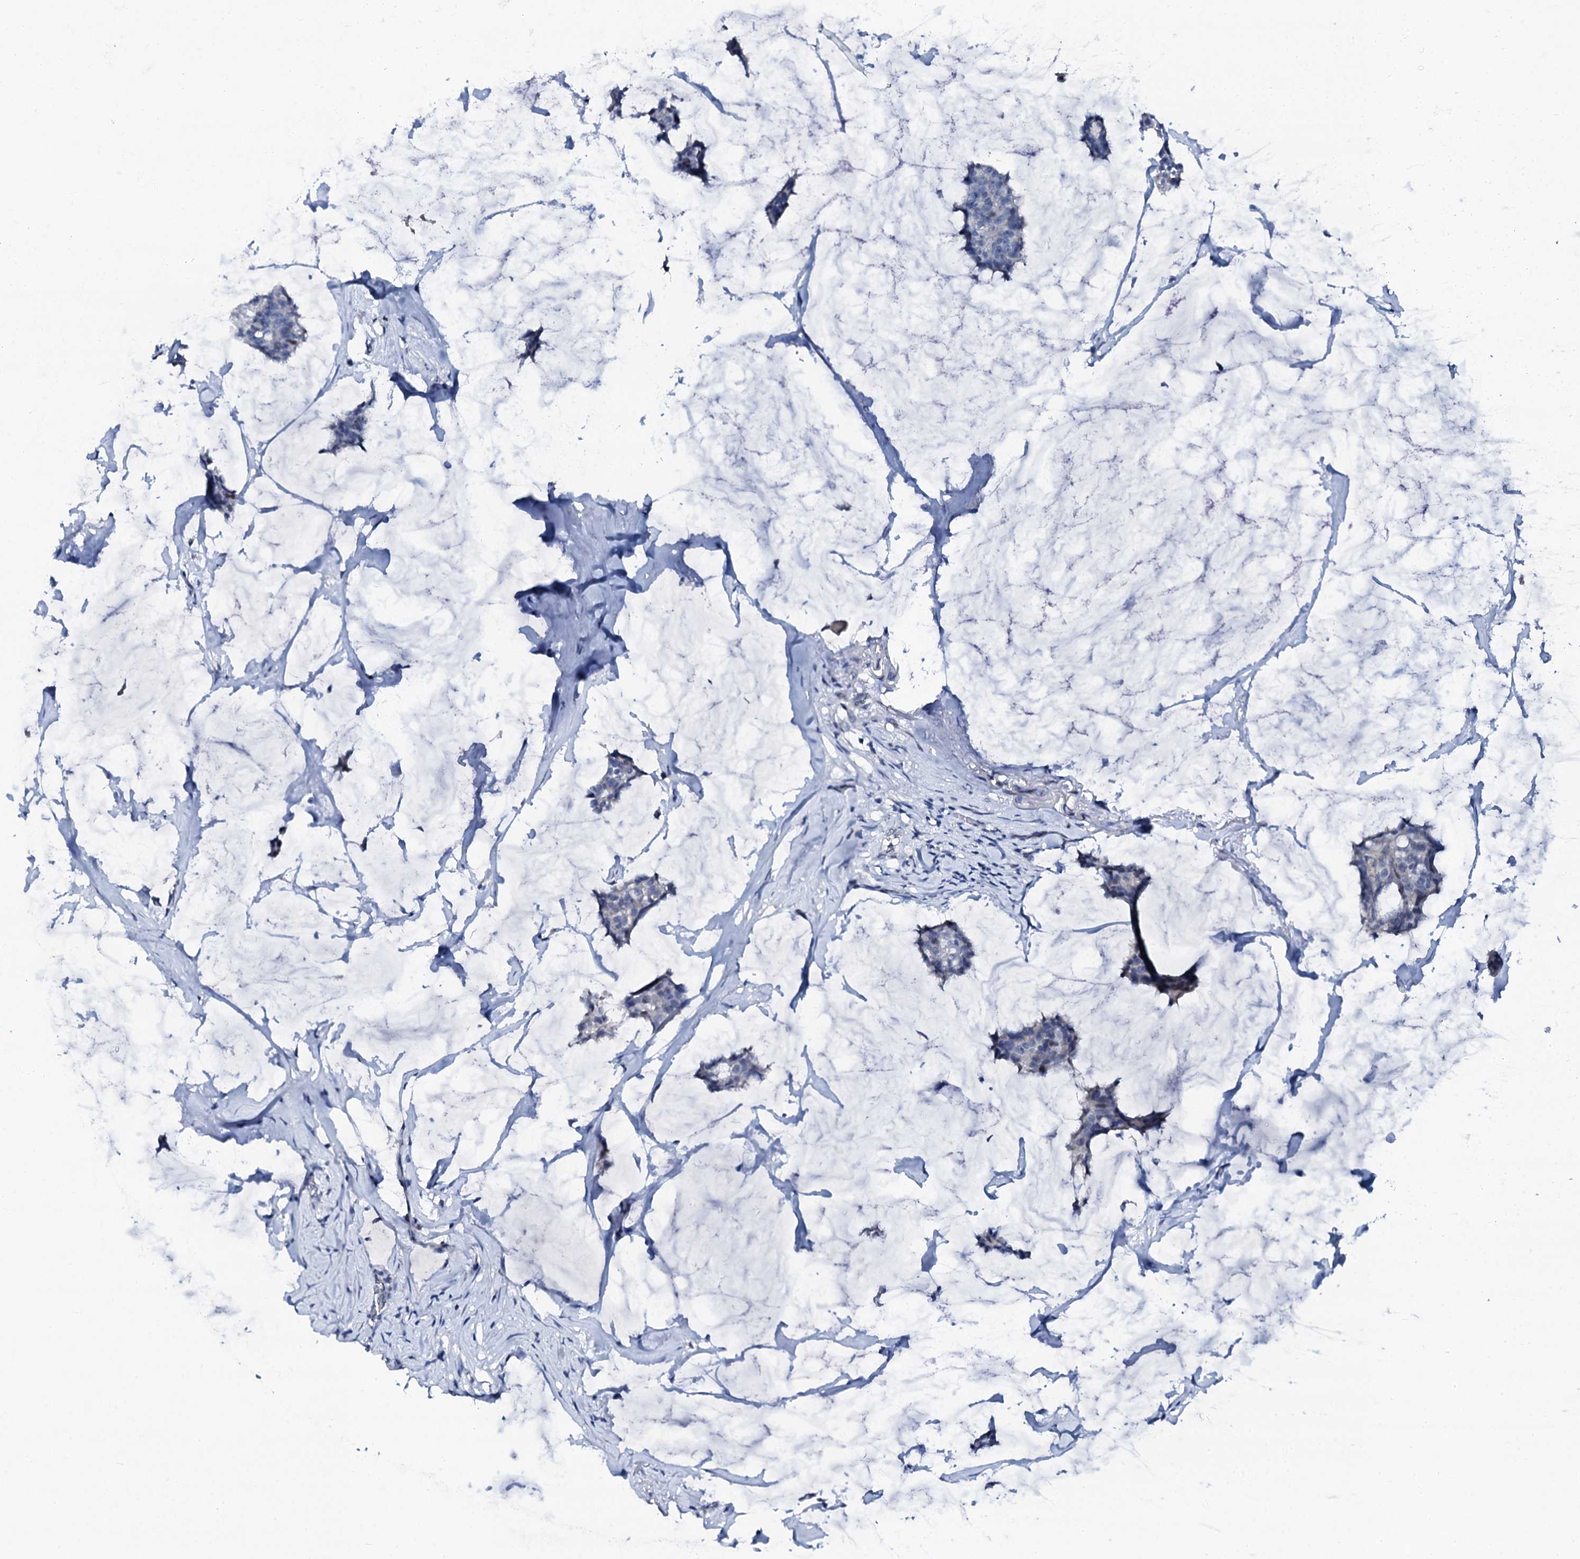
{"staining": {"intensity": "negative", "quantity": "none", "location": "none"}, "tissue": "breast cancer", "cell_type": "Tumor cells", "image_type": "cancer", "snomed": [{"axis": "morphology", "description": "Duct carcinoma"}, {"axis": "topography", "description": "Breast"}], "caption": "Immunohistochemistry micrograph of neoplastic tissue: breast infiltrating ductal carcinoma stained with DAB exhibits no significant protein positivity in tumor cells.", "gene": "TRAFD1", "patient": {"sex": "female", "age": 93}}